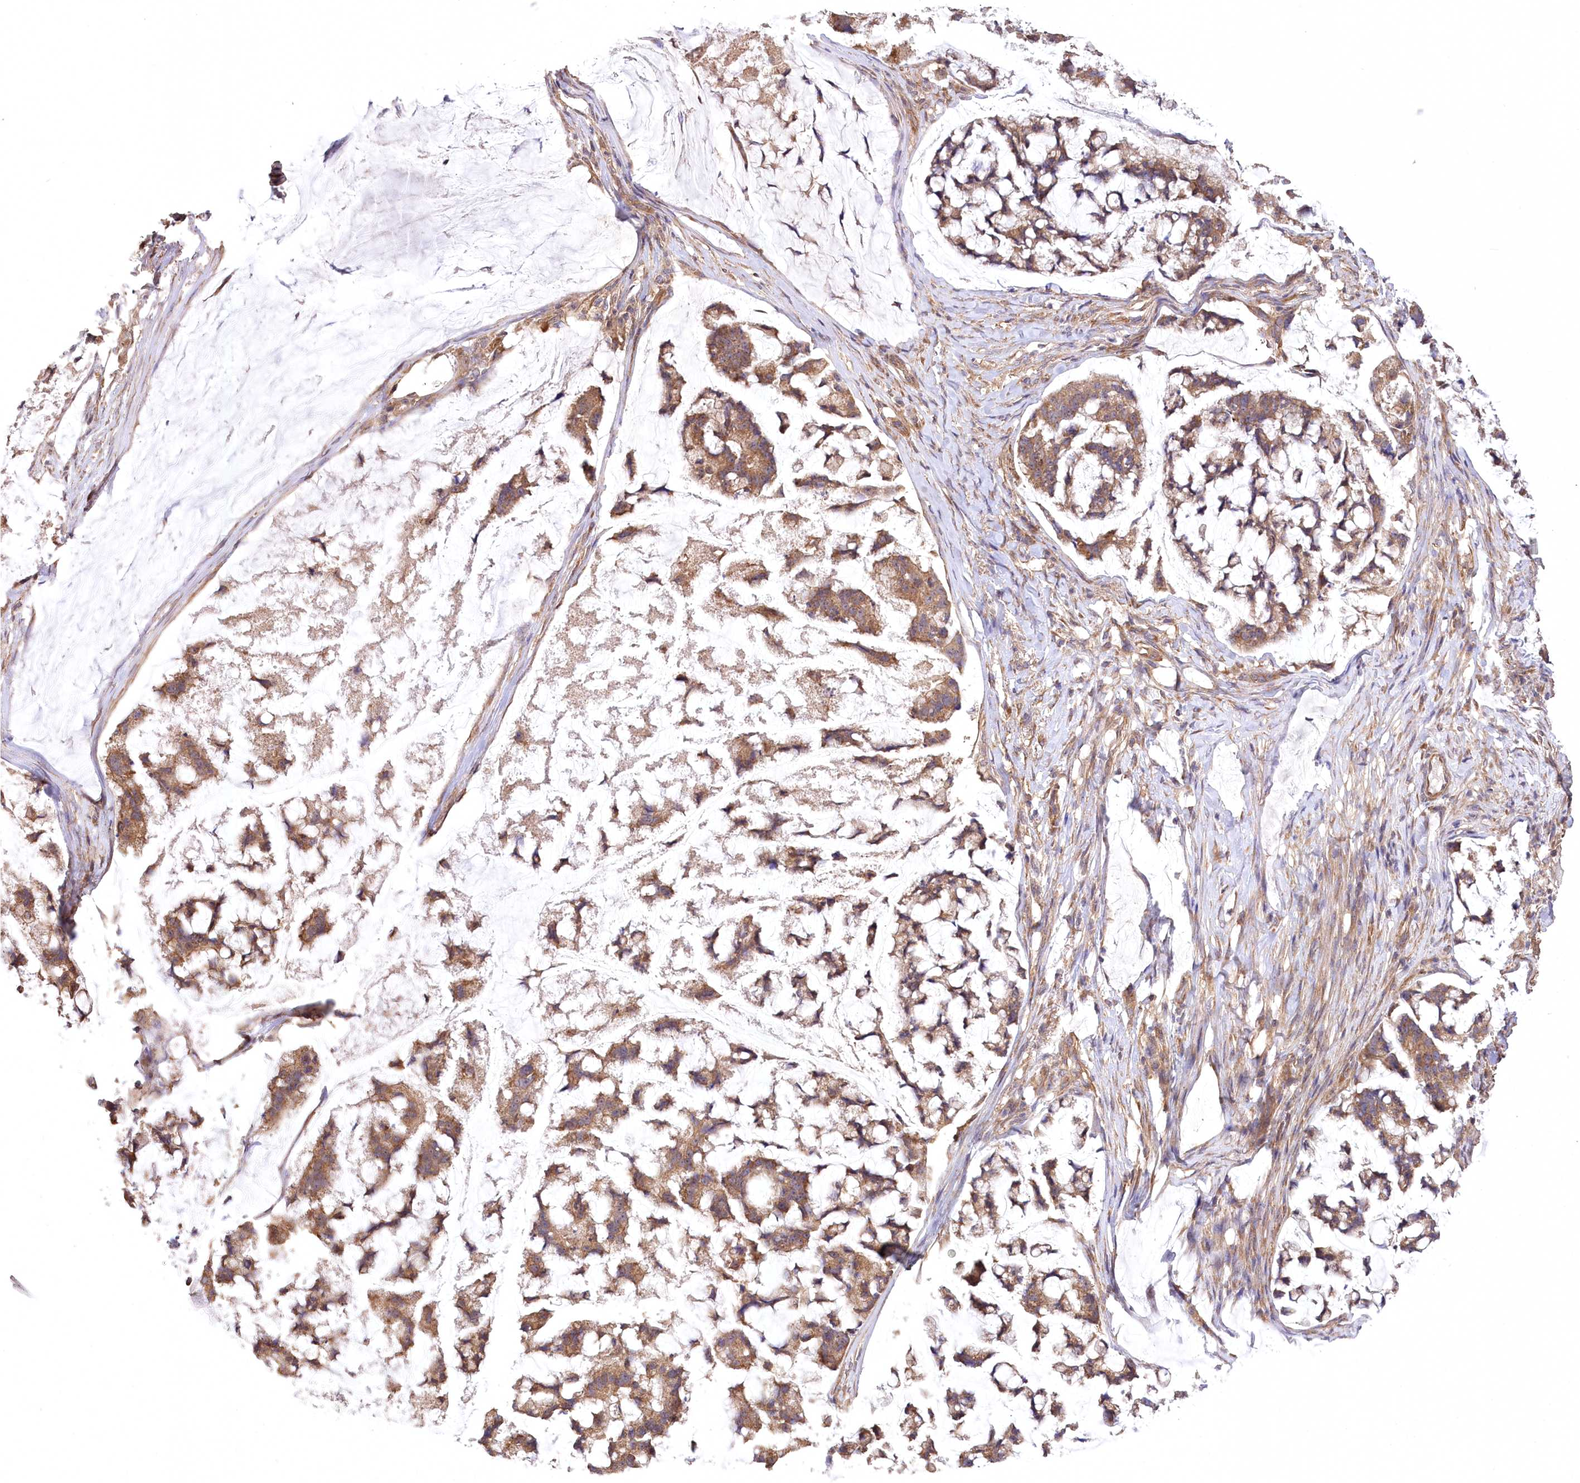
{"staining": {"intensity": "moderate", "quantity": ">75%", "location": "cytoplasmic/membranous"}, "tissue": "stomach cancer", "cell_type": "Tumor cells", "image_type": "cancer", "snomed": [{"axis": "morphology", "description": "Adenocarcinoma, NOS"}, {"axis": "topography", "description": "Stomach, lower"}], "caption": "Protein analysis of adenocarcinoma (stomach) tissue exhibits moderate cytoplasmic/membranous positivity in approximately >75% of tumor cells. (IHC, brightfield microscopy, high magnification).", "gene": "PRSS53", "patient": {"sex": "male", "age": 67}}